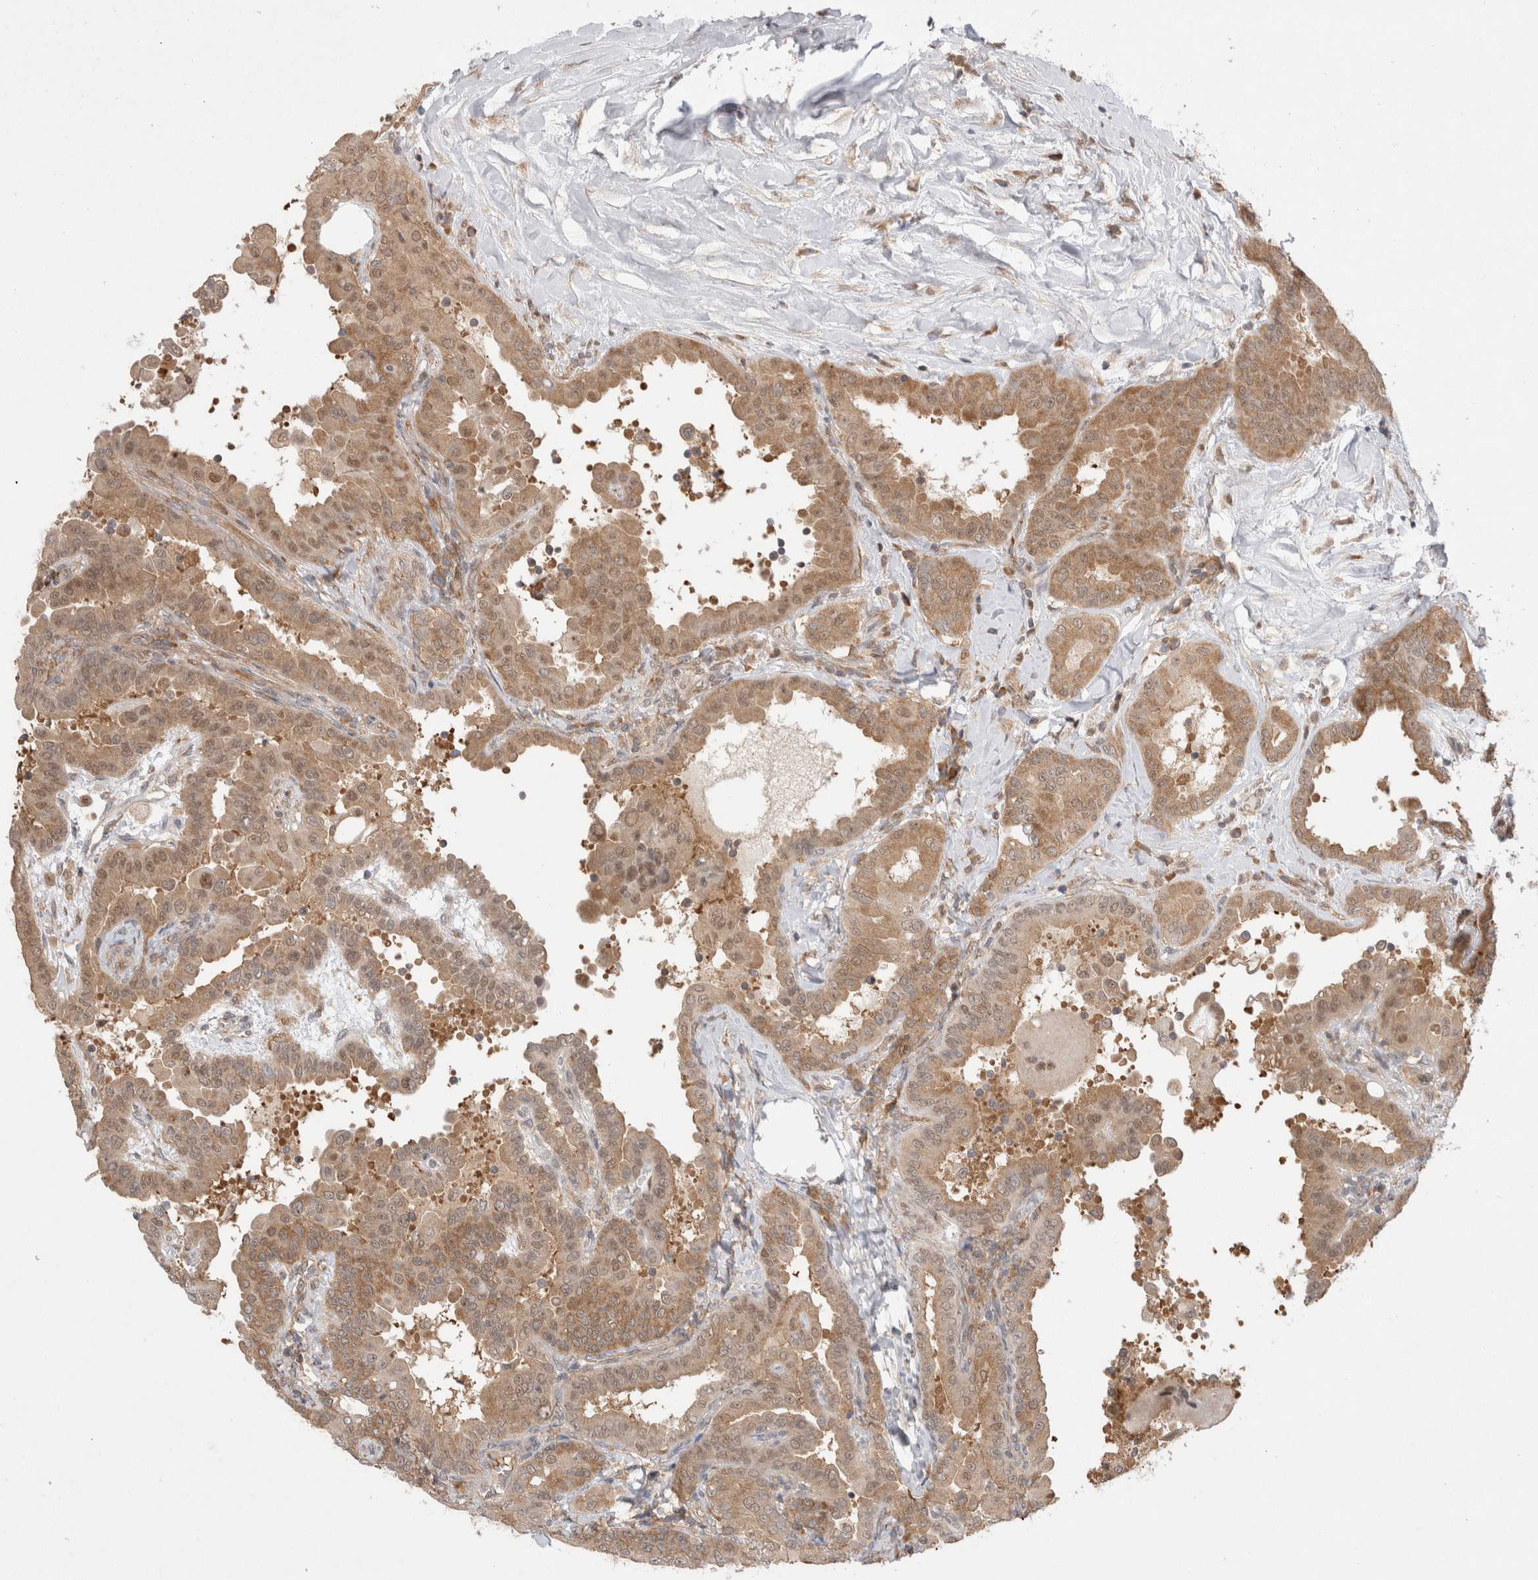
{"staining": {"intensity": "moderate", "quantity": ">75%", "location": "cytoplasmic/membranous,nuclear"}, "tissue": "thyroid cancer", "cell_type": "Tumor cells", "image_type": "cancer", "snomed": [{"axis": "morphology", "description": "Papillary adenocarcinoma, NOS"}, {"axis": "topography", "description": "Thyroid gland"}], "caption": "DAB immunohistochemical staining of thyroid cancer (papillary adenocarcinoma) displays moderate cytoplasmic/membranous and nuclear protein staining in about >75% of tumor cells.", "gene": "EIF3E", "patient": {"sex": "male", "age": 33}}